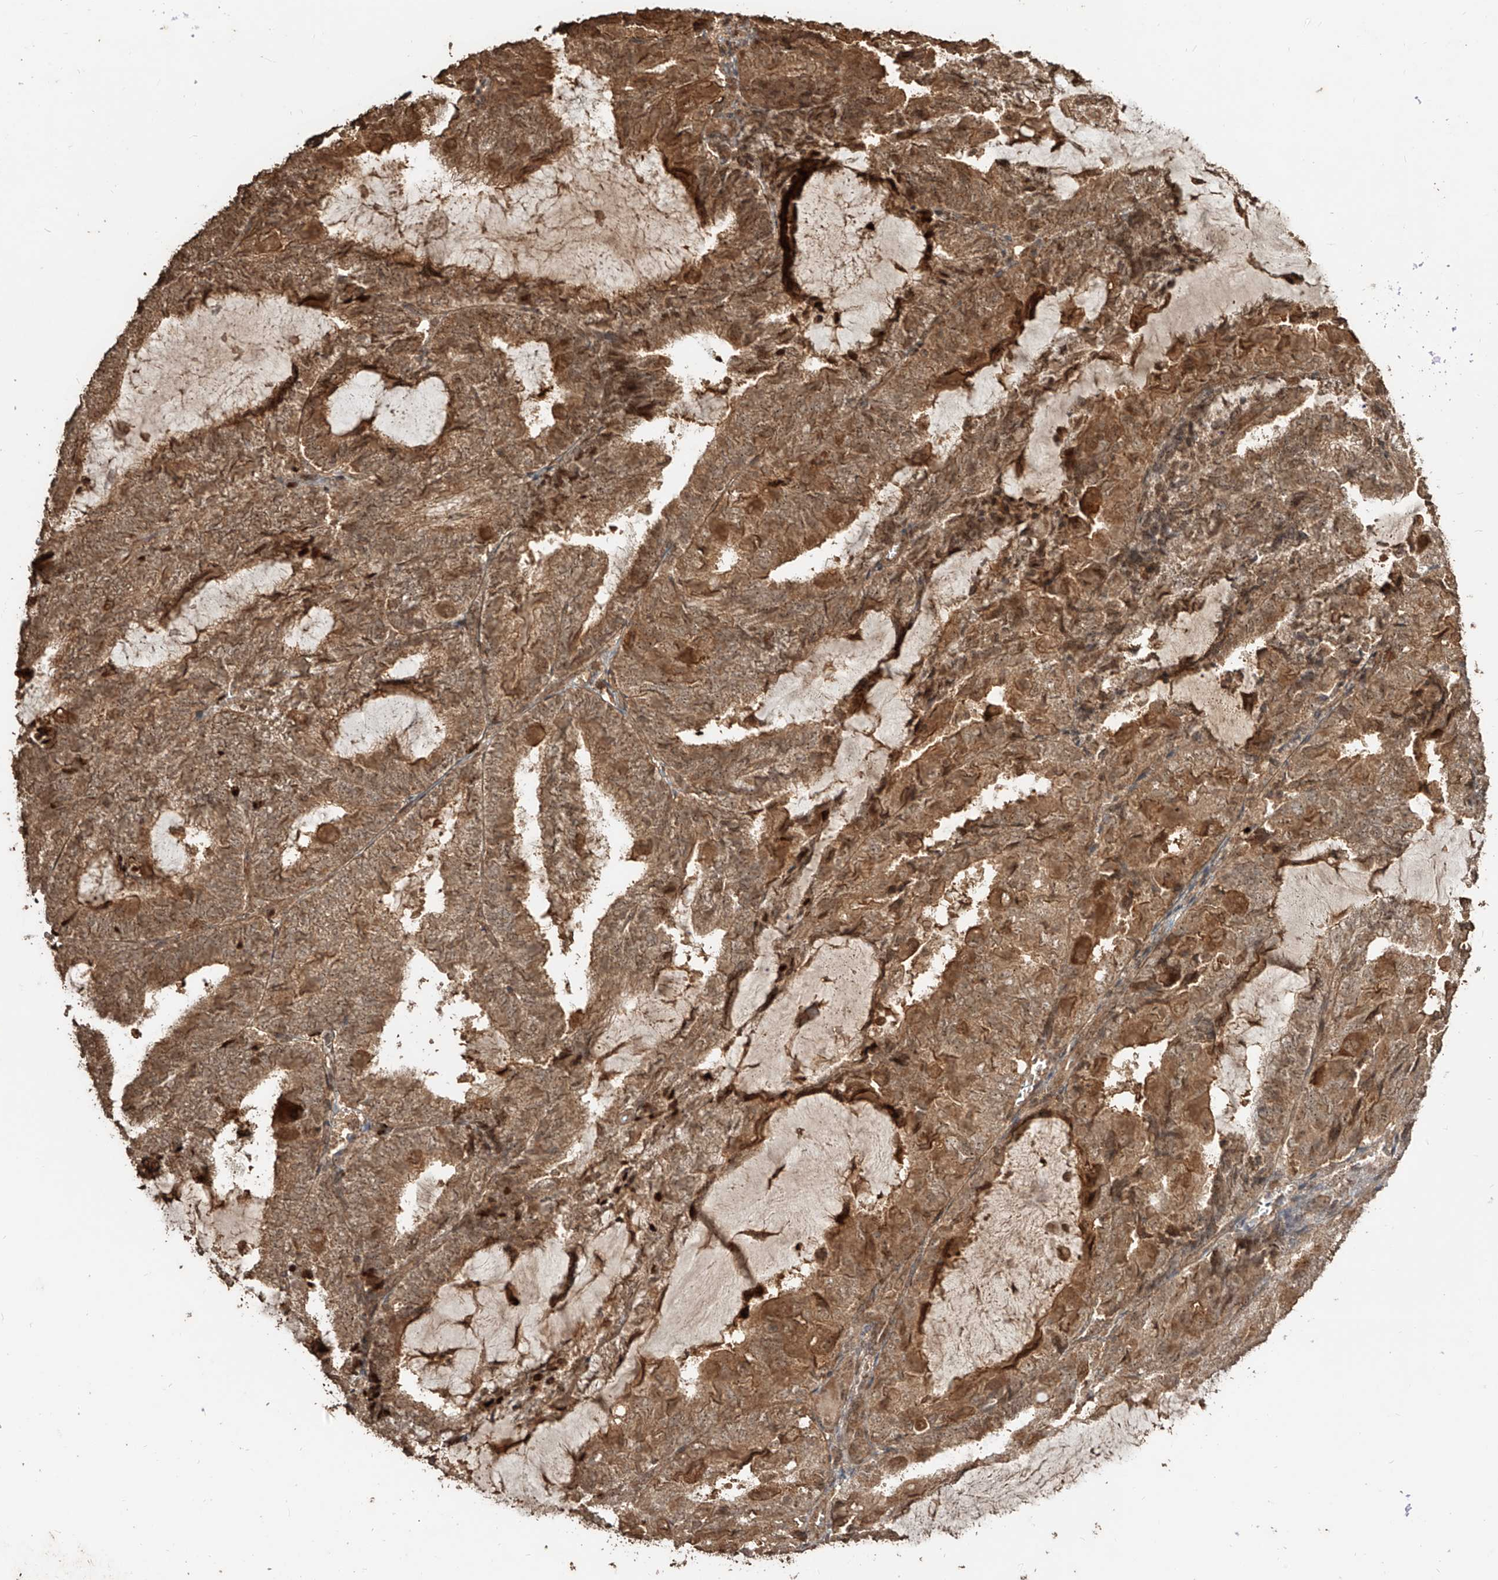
{"staining": {"intensity": "moderate", "quantity": ">75%", "location": "cytoplasmic/membranous,nuclear"}, "tissue": "endometrial cancer", "cell_type": "Tumor cells", "image_type": "cancer", "snomed": [{"axis": "morphology", "description": "Adenocarcinoma, NOS"}, {"axis": "topography", "description": "Endometrium"}], "caption": "High-power microscopy captured an IHC photomicrograph of adenocarcinoma (endometrial), revealing moderate cytoplasmic/membranous and nuclear expression in approximately >75% of tumor cells.", "gene": "ZNF660", "patient": {"sex": "female", "age": 81}}